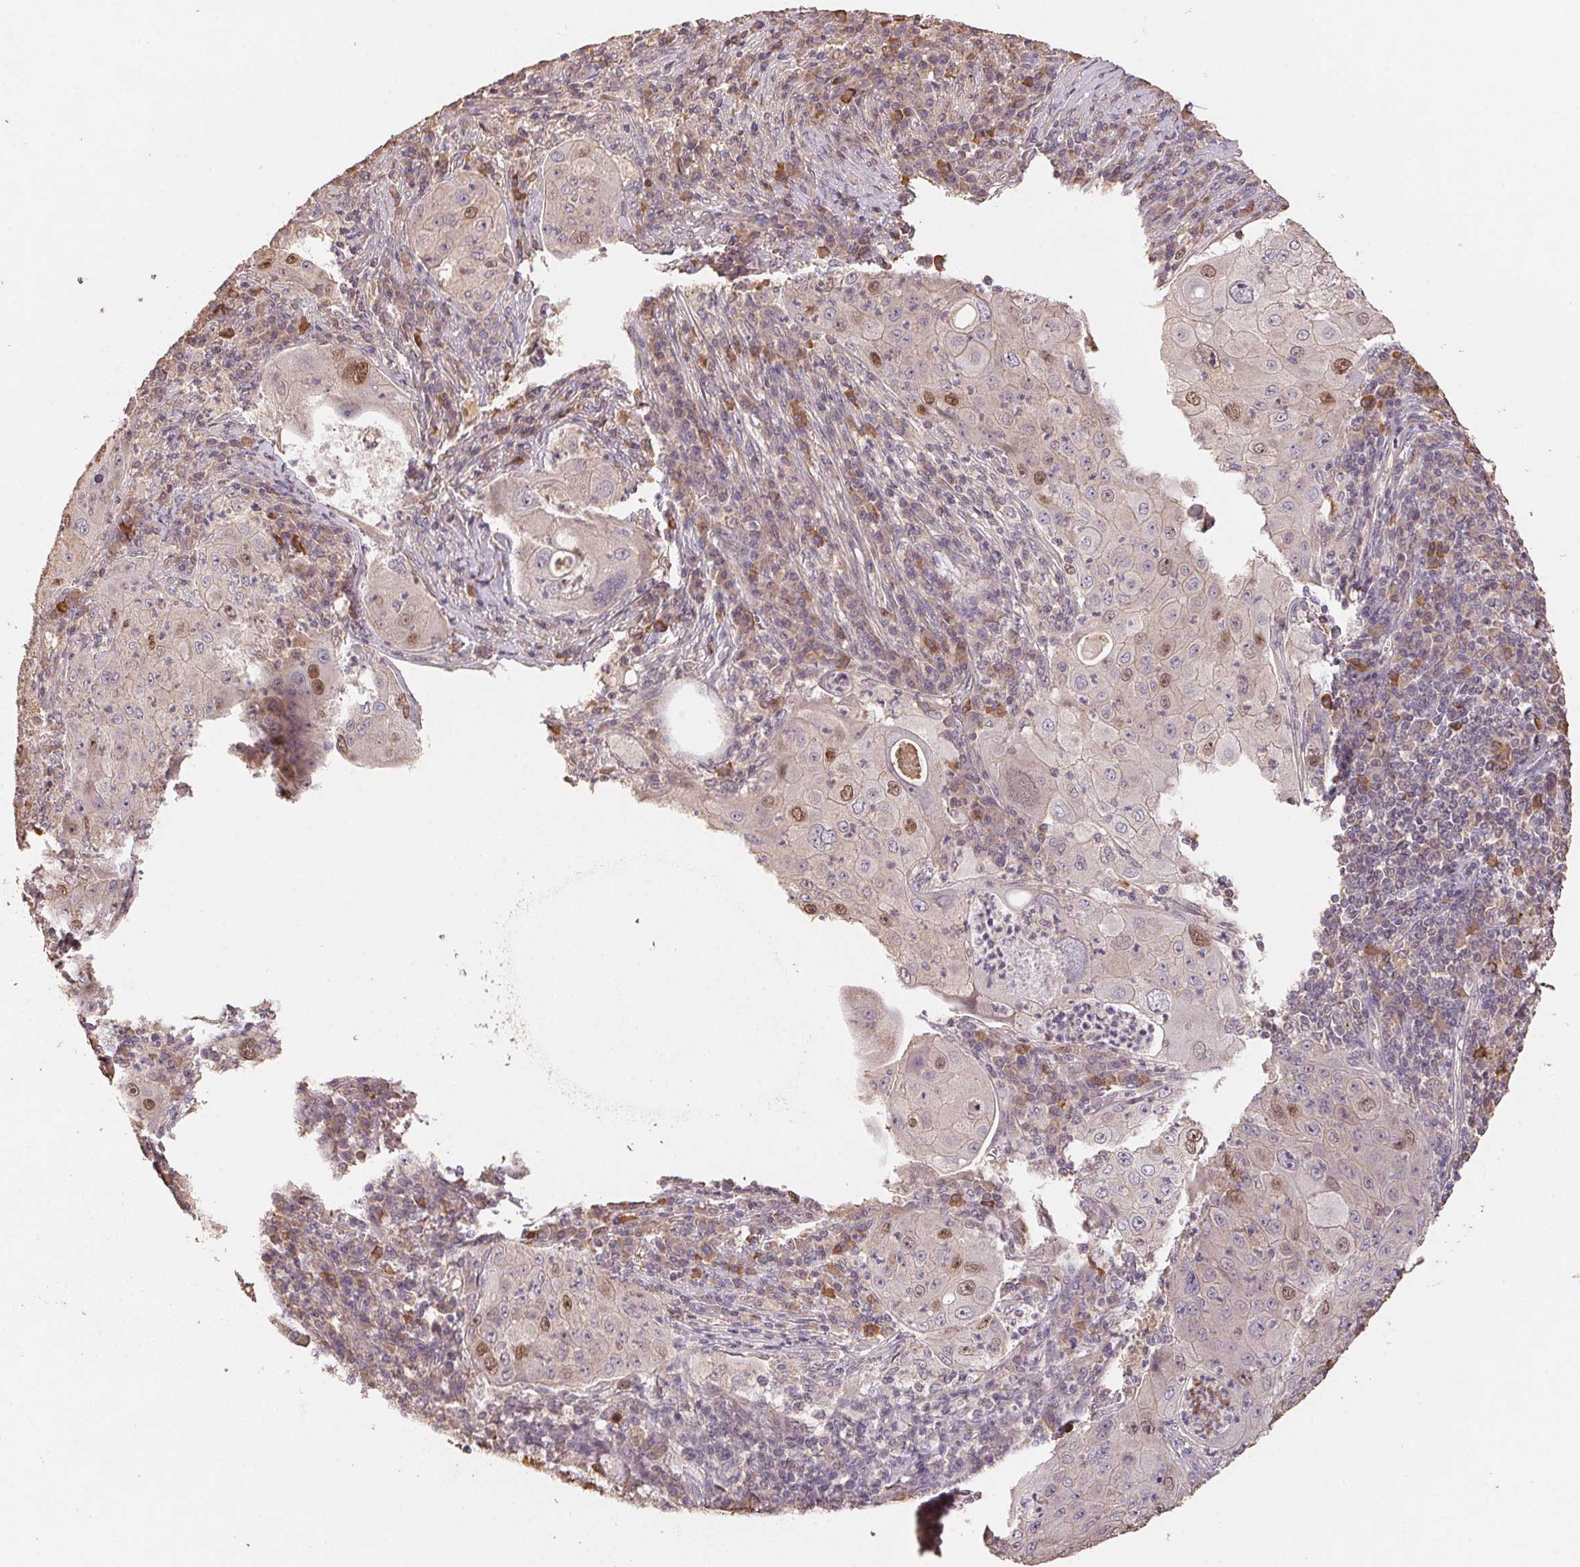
{"staining": {"intensity": "moderate", "quantity": "<25%", "location": "nuclear"}, "tissue": "lung cancer", "cell_type": "Tumor cells", "image_type": "cancer", "snomed": [{"axis": "morphology", "description": "Squamous cell carcinoma, NOS"}, {"axis": "topography", "description": "Lung"}], "caption": "The micrograph reveals a brown stain indicating the presence of a protein in the nuclear of tumor cells in lung cancer (squamous cell carcinoma).", "gene": "CENPF", "patient": {"sex": "female", "age": 59}}